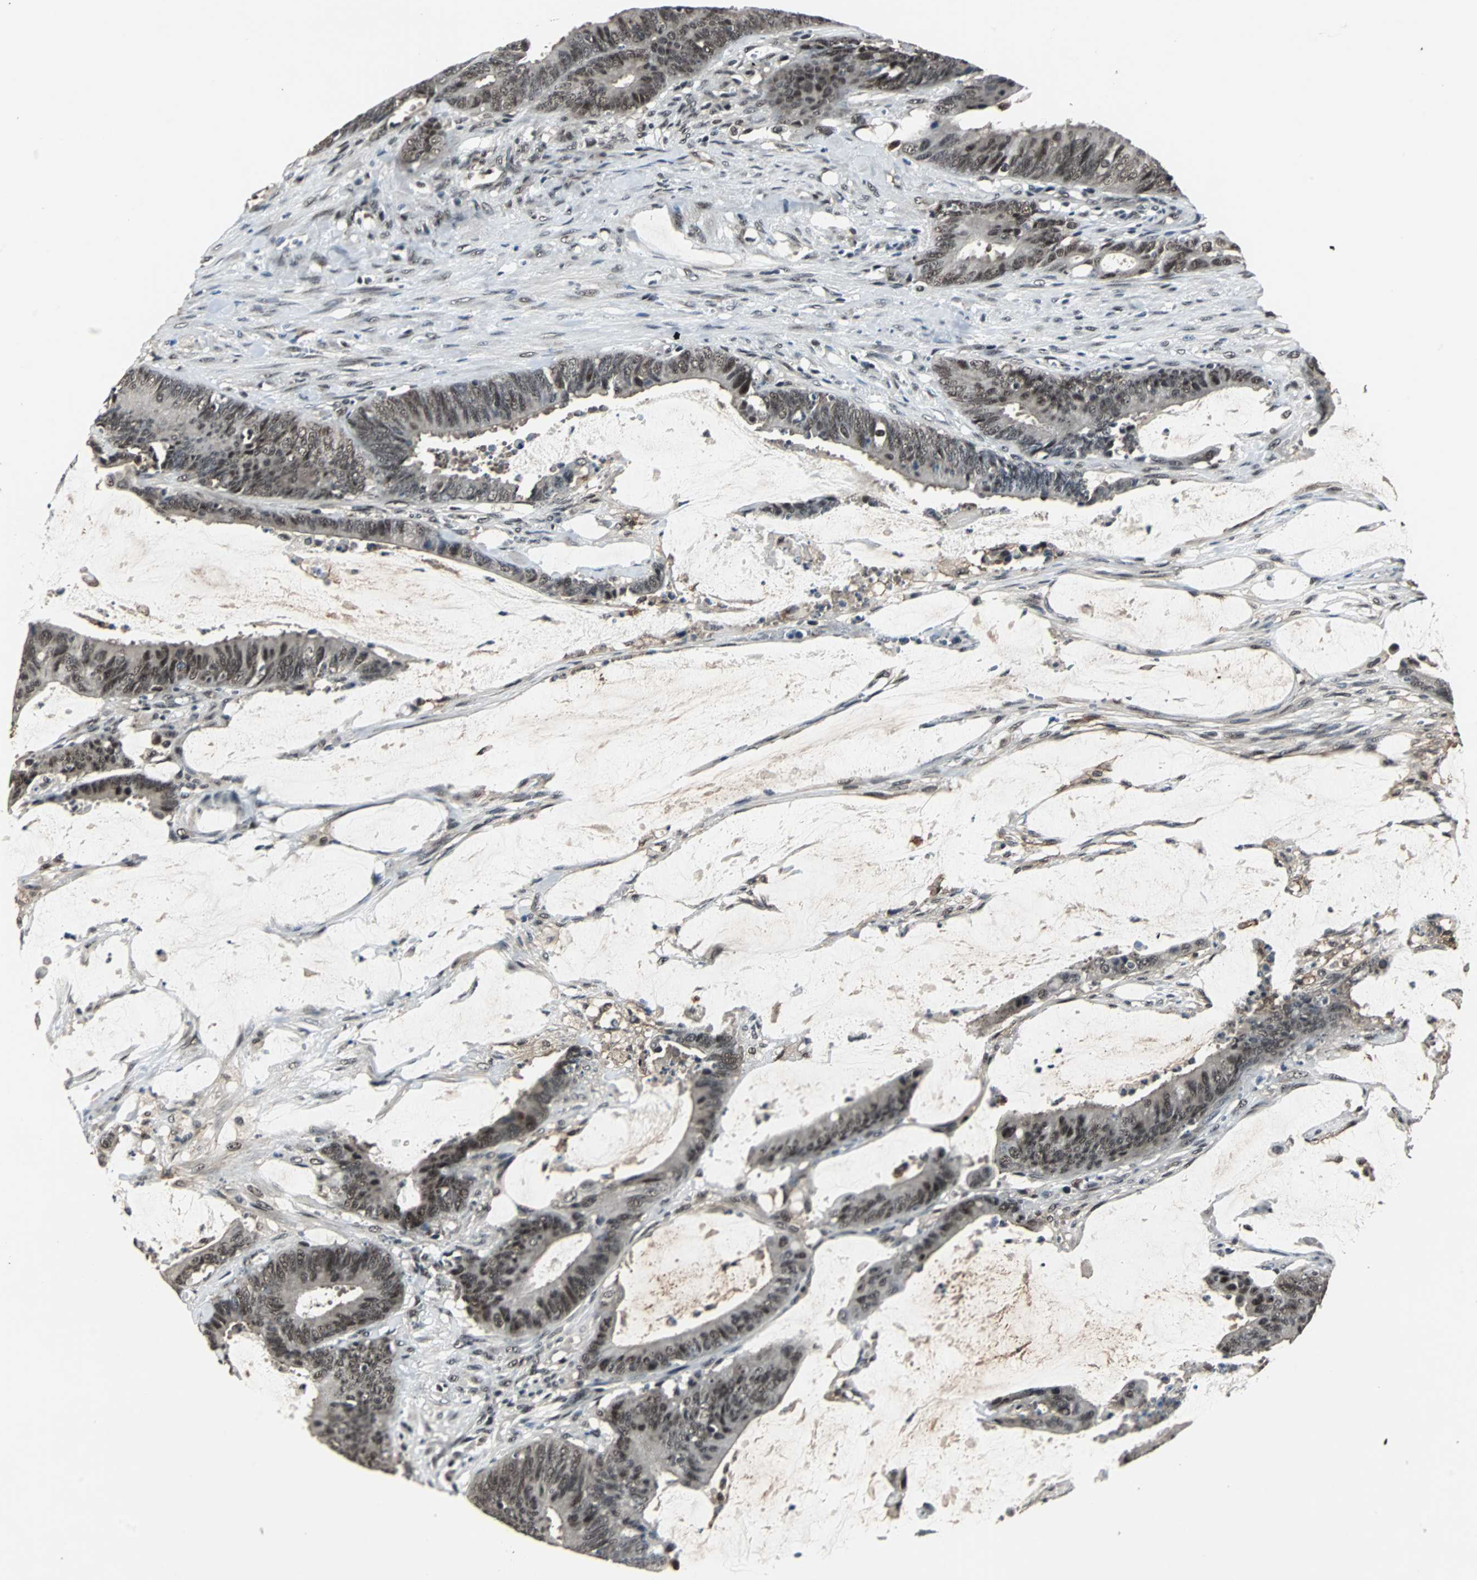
{"staining": {"intensity": "moderate", "quantity": ">75%", "location": "nuclear"}, "tissue": "colorectal cancer", "cell_type": "Tumor cells", "image_type": "cancer", "snomed": [{"axis": "morphology", "description": "Adenocarcinoma, NOS"}, {"axis": "topography", "description": "Rectum"}], "caption": "IHC (DAB) staining of colorectal cancer demonstrates moderate nuclear protein positivity in approximately >75% of tumor cells. The staining is performed using DAB brown chromogen to label protein expression. The nuclei are counter-stained blue using hematoxylin.", "gene": "MKX", "patient": {"sex": "female", "age": 66}}